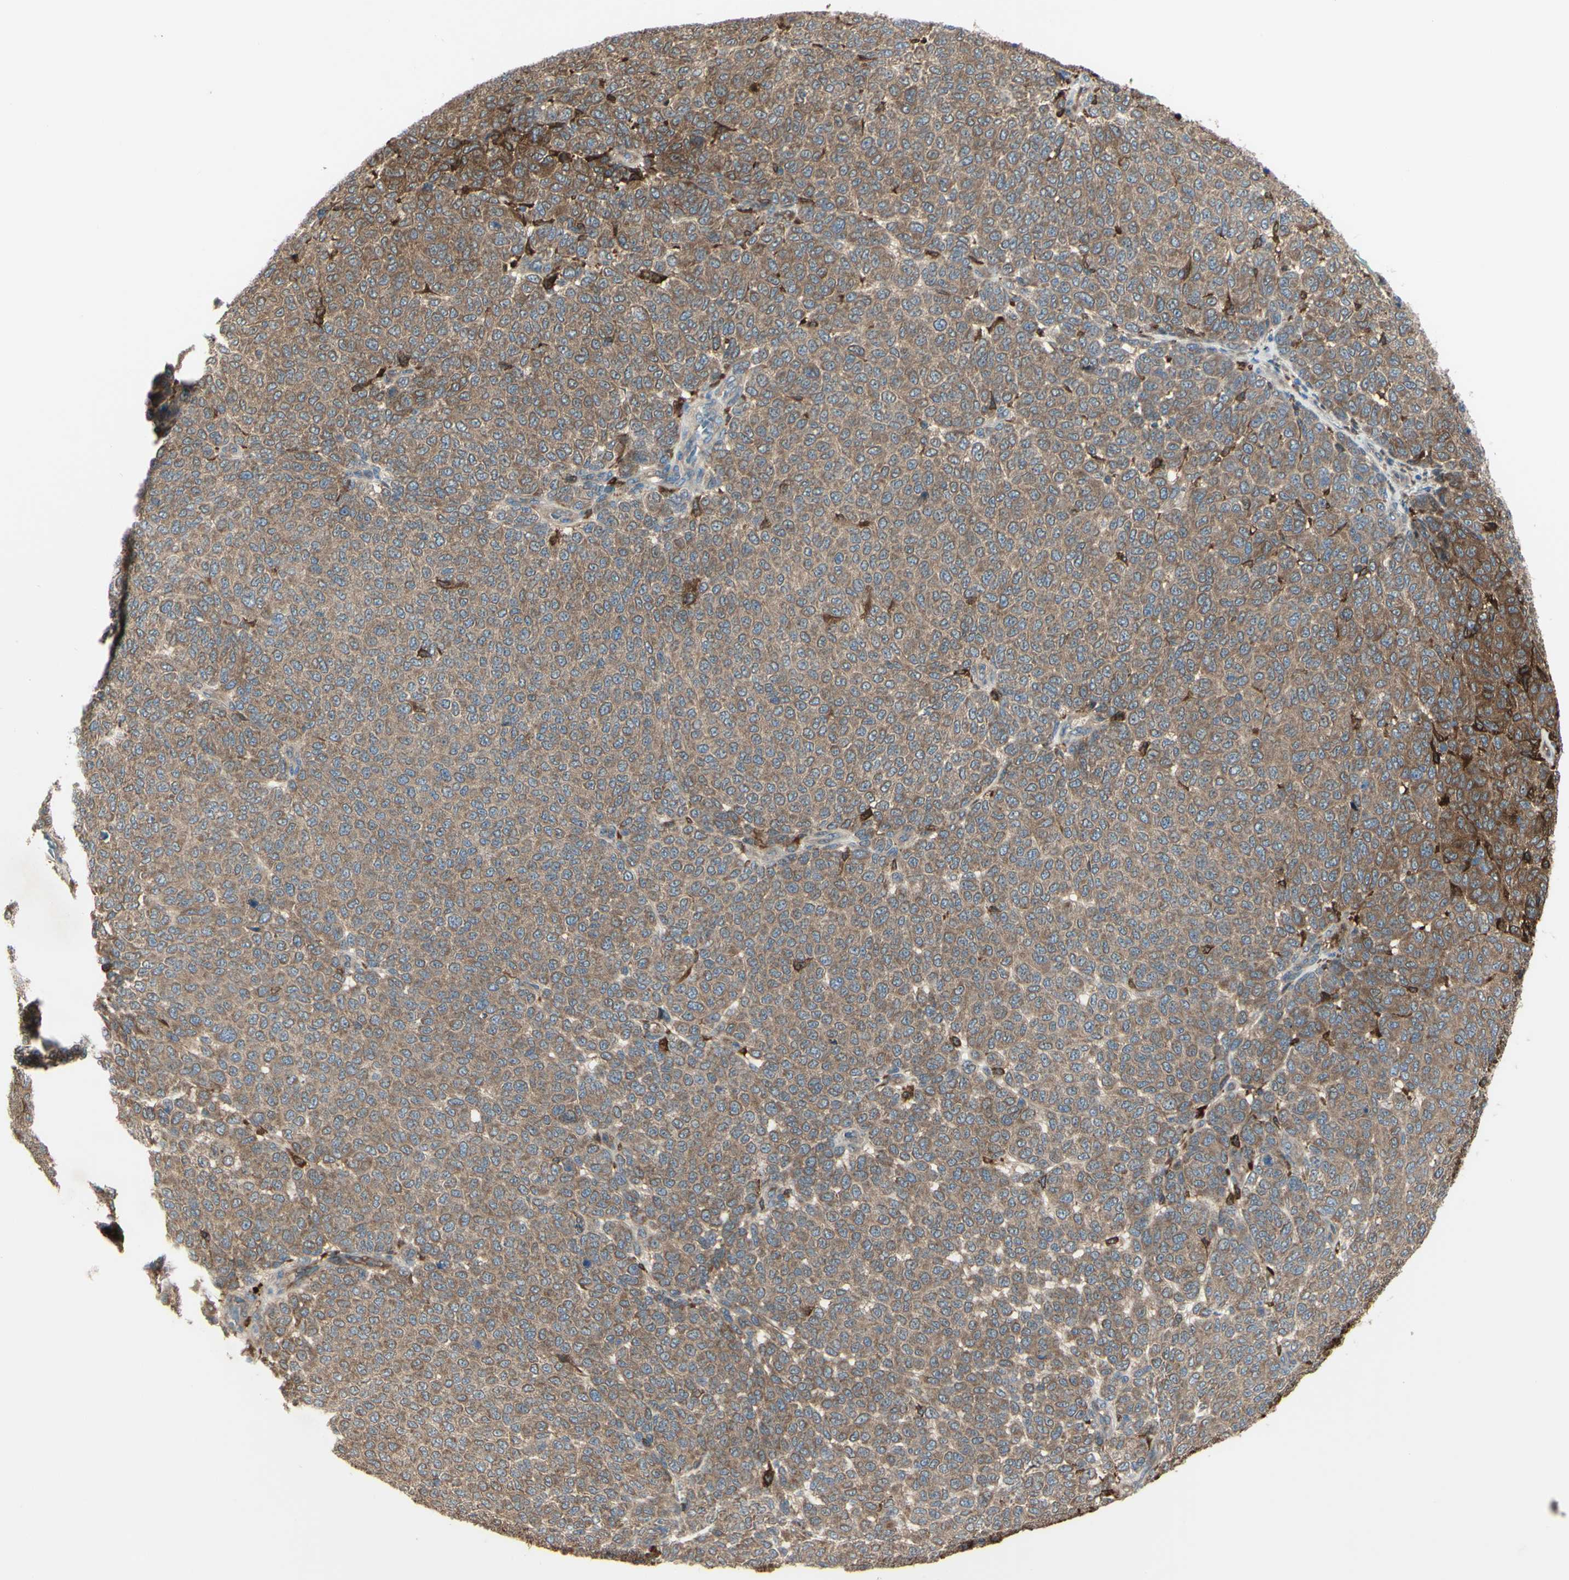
{"staining": {"intensity": "moderate", "quantity": ">75%", "location": "cytoplasmic/membranous"}, "tissue": "melanoma", "cell_type": "Tumor cells", "image_type": "cancer", "snomed": [{"axis": "morphology", "description": "Malignant melanoma, NOS"}, {"axis": "topography", "description": "Skin"}], "caption": "Melanoma stained with a protein marker displays moderate staining in tumor cells.", "gene": "IGSF9B", "patient": {"sex": "male", "age": 59}}